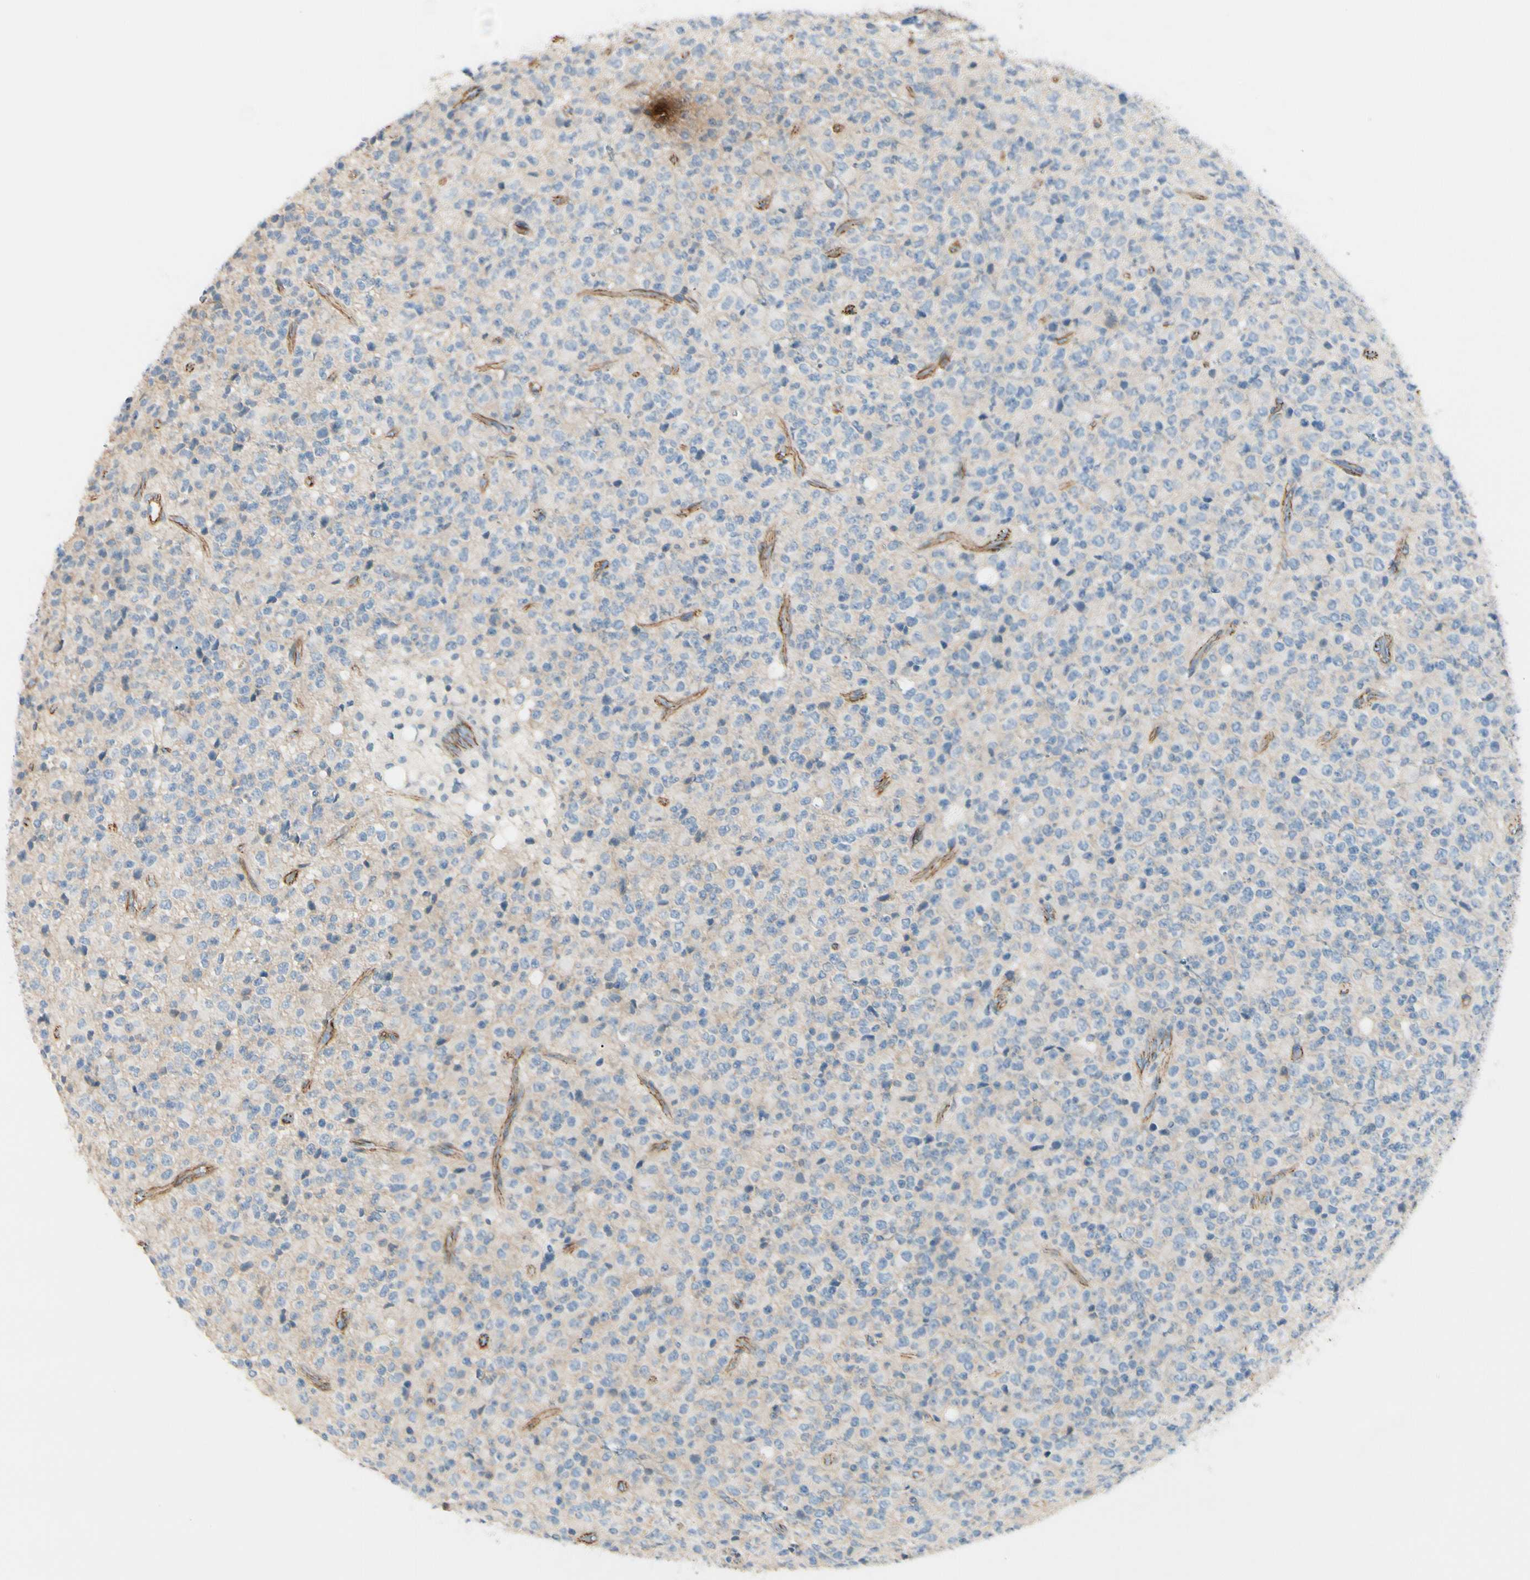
{"staining": {"intensity": "negative", "quantity": "none", "location": "none"}, "tissue": "glioma", "cell_type": "Tumor cells", "image_type": "cancer", "snomed": [{"axis": "morphology", "description": "Glioma, malignant, High grade"}, {"axis": "topography", "description": "pancreas cauda"}], "caption": "A photomicrograph of glioma stained for a protein exhibits no brown staining in tumor cells.", "gene": "TJP1", "patient": {"sex": "male", "age": 60}}